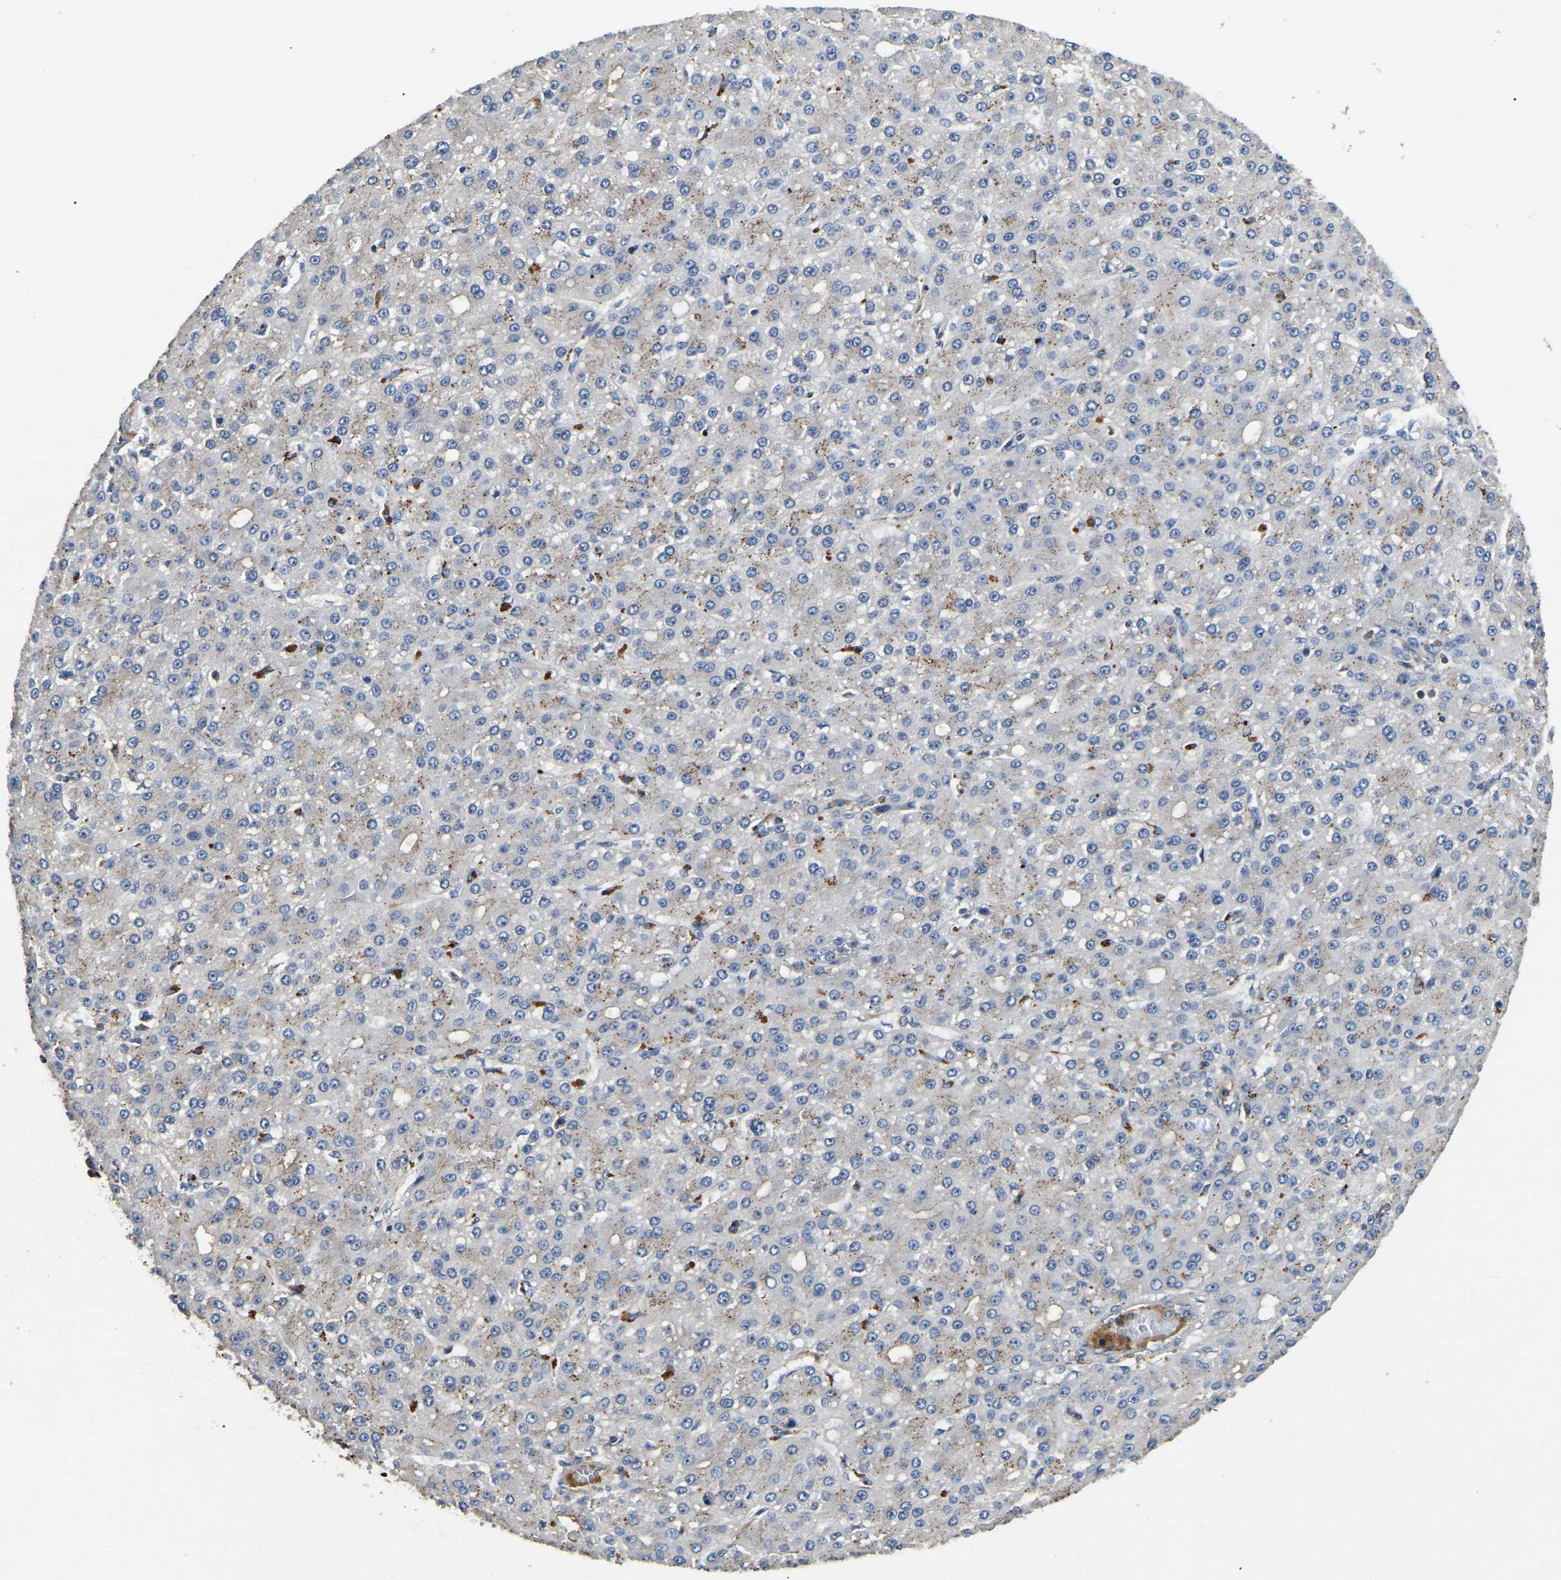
{"staining": {"intensity": "negative", "quantity": "none", "location": "none"}, "tissue": "liver cancer", "cell_type": "Tumor cells", "image_type": "cancer", "snomed": [{"axis": "morphology", "description": "Carcinoma, Hepatocellular, NOS"}, {"axis": "topography", "description": "Liver"}], "caption": "Tumor cells show no significant staining in liver cancer. The staining is performed using DAB brown chromogen with nuclei counter-stained in using hematoxylin.", "gene": "SMPD2", "patient": {"sex": "male", "age": 67}}